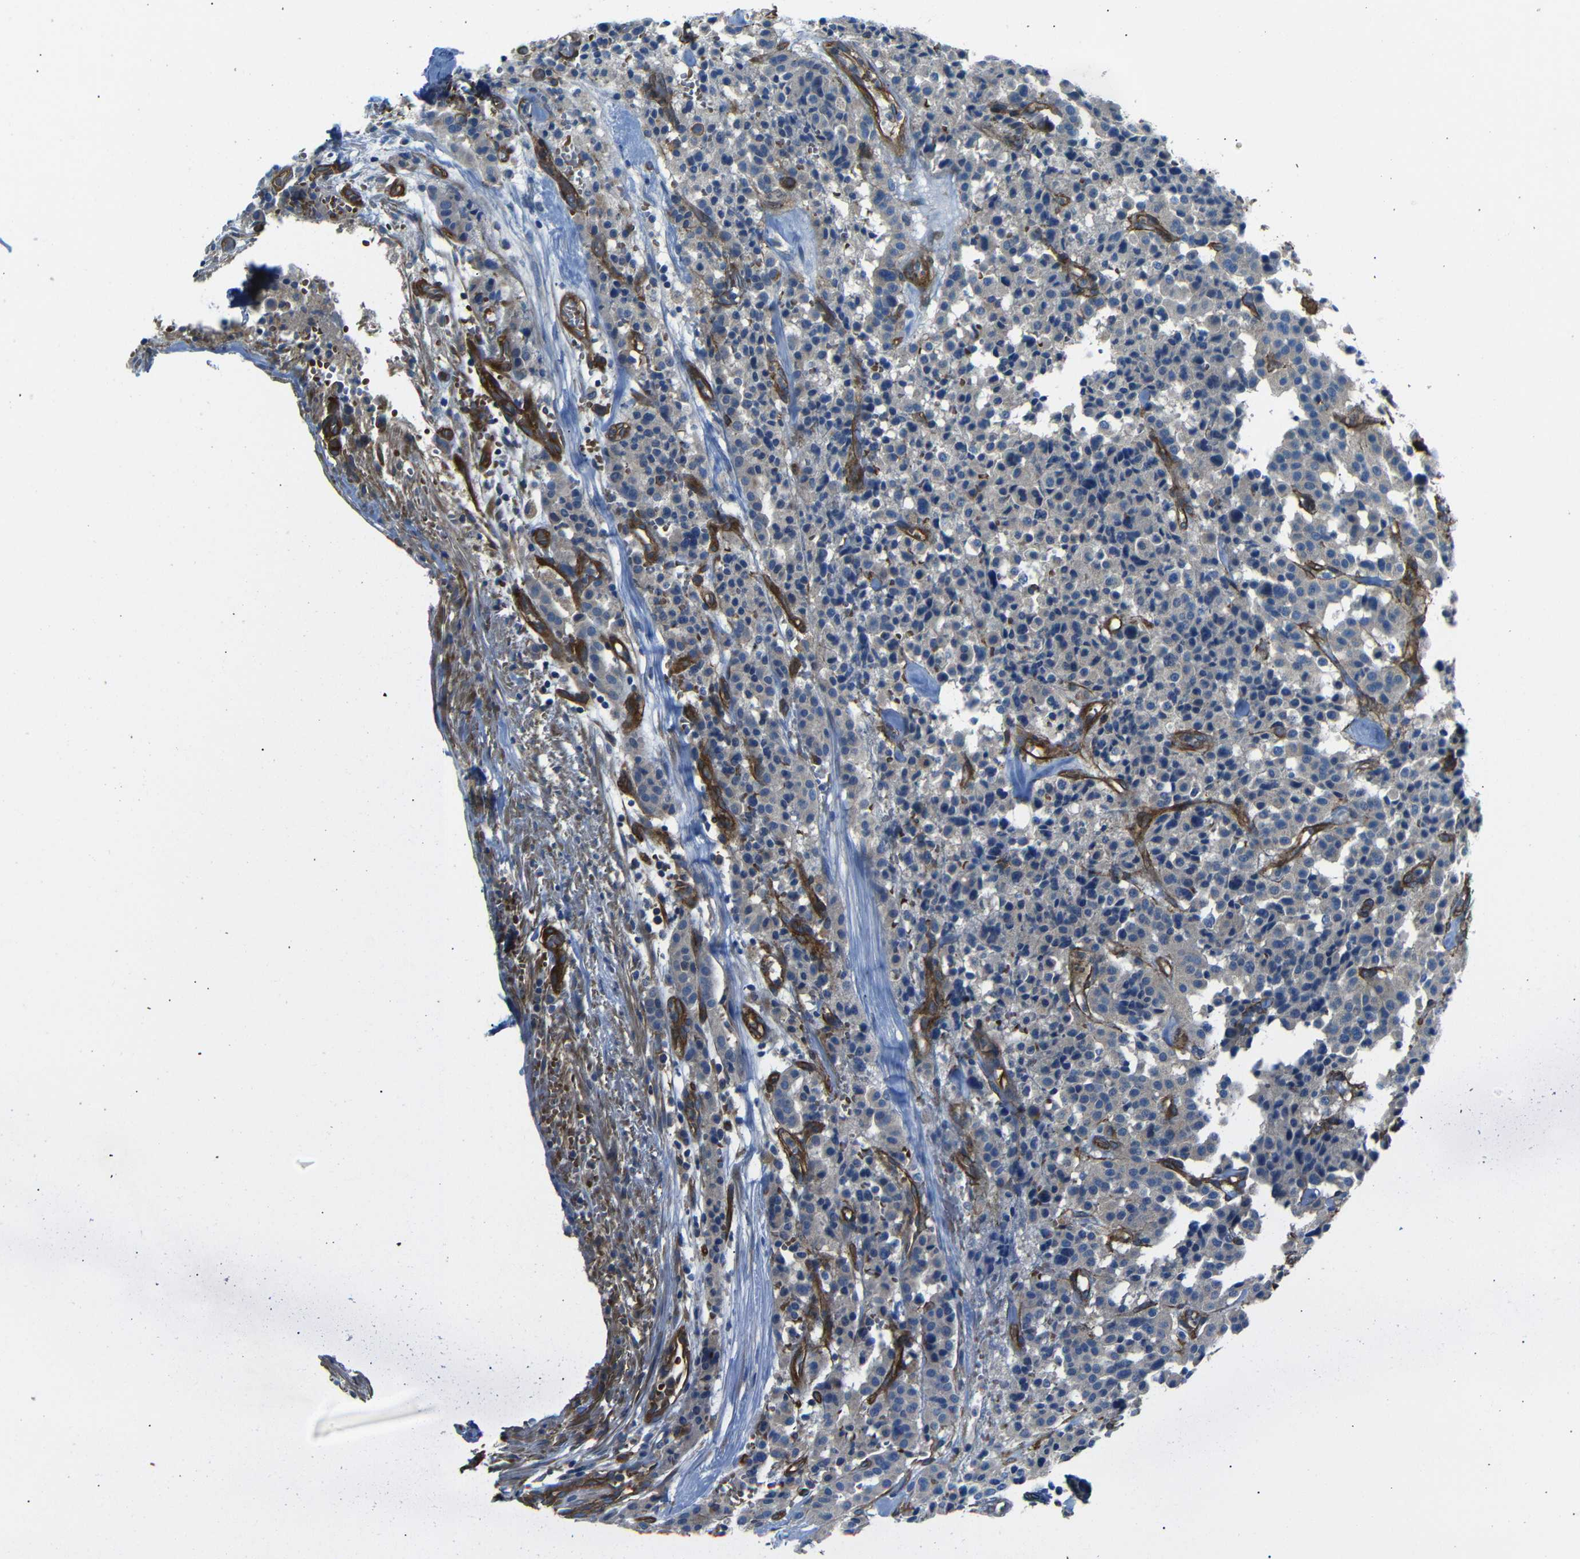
{"staining": {"intensity": "negative", "quantity": "none", "location": "none"}, "tissue": "carcinoid", "cell_type": "Tumor cells", "image_type": "cancer", "snomed": [{"axis": "morphology", "description": "Carcinoid, malignant, NOS"}, {"axis": "topography", "description": "Lung"}], "caption": "Photomicrograph shows no protein staining in tumor cells of carcinoid tissue.", "gene": "MYO1B", "patient": {"sex": "male", "age": 30}}